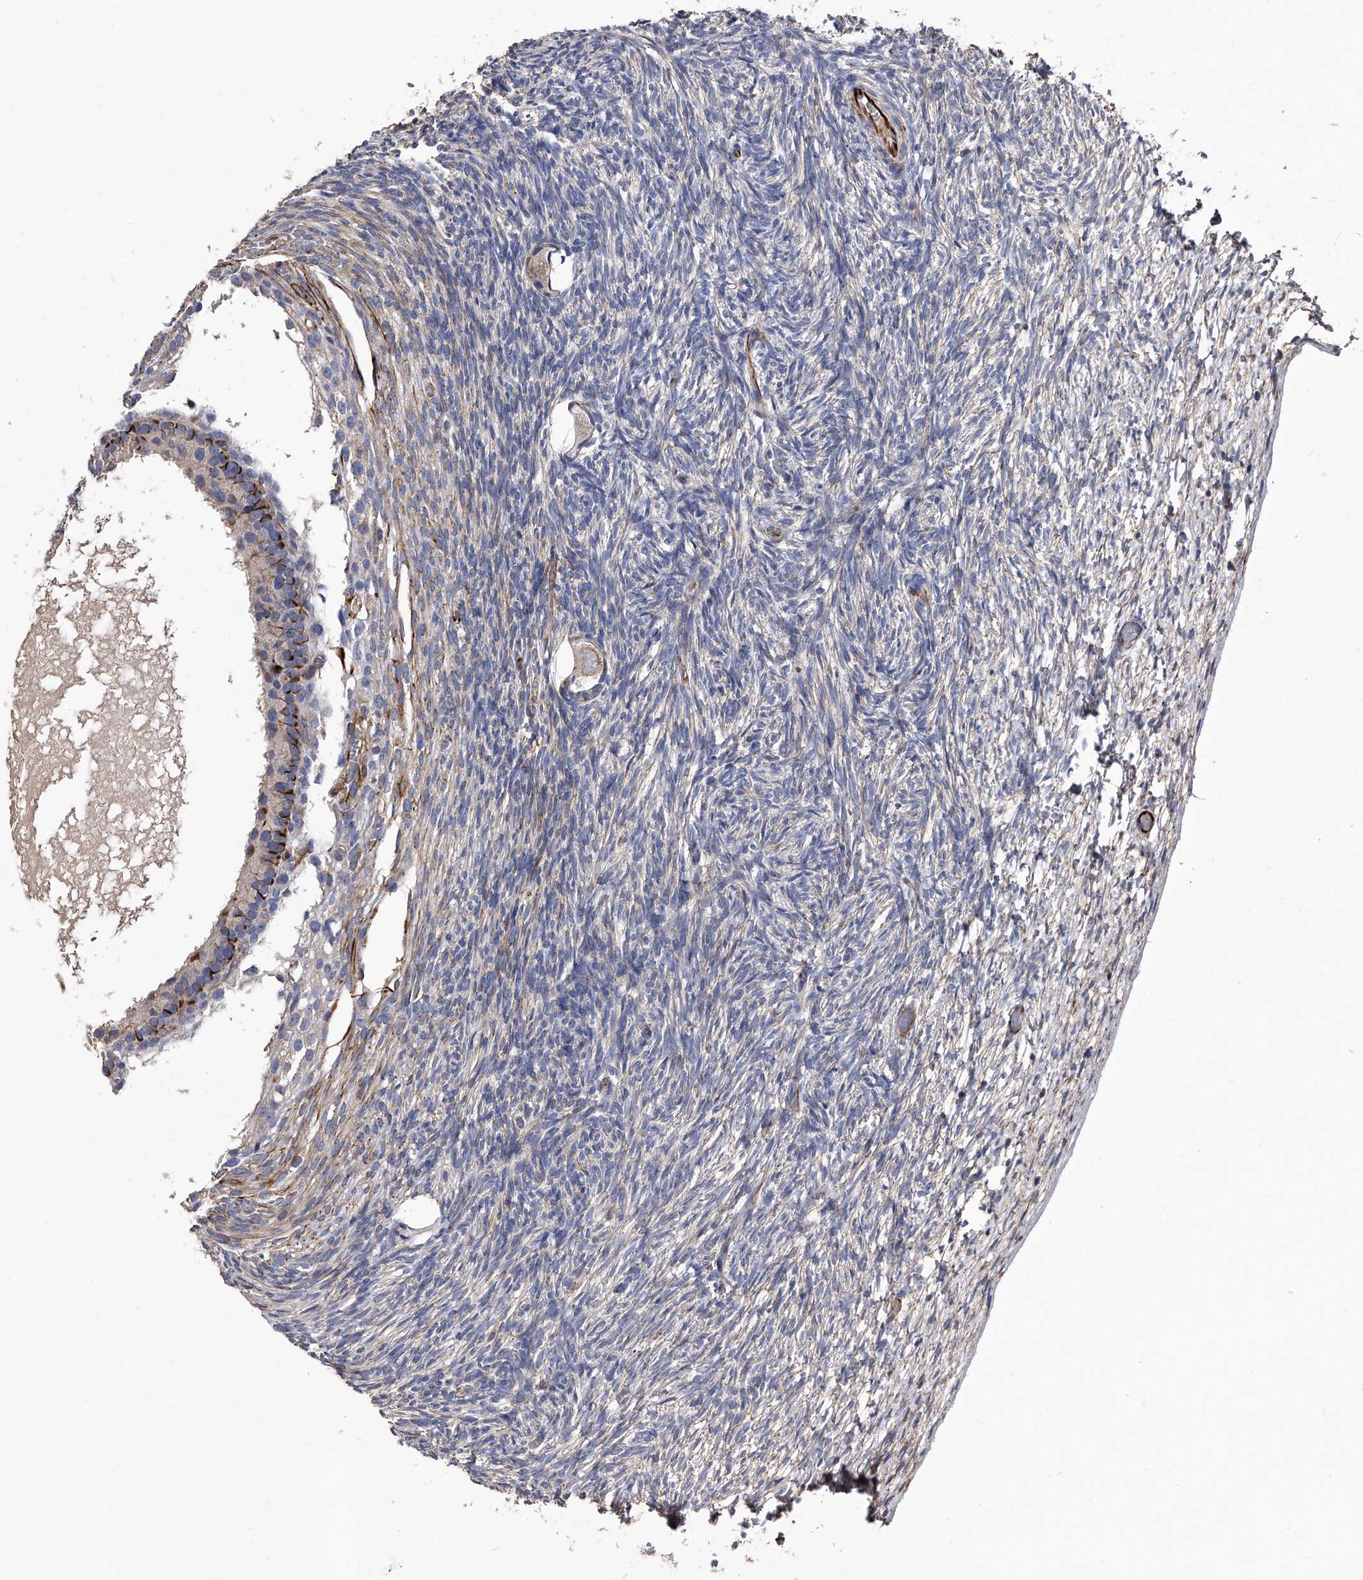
{"staining": {"intensity": "weak", "quantity": "<25%", "location": "cytoplasmic/membranous"}, "tissue": "ovary", "cell_type": "Follicle cells", "image_type": "normal", "snomed": [{"axis": "morphology", "description": "Normal tissue, NOS"}, {"axis": "topography", "description": "Ovary"}], "caption": "Immunohistochemical staining of benign human ovary demonstrates no significant positivity in follicle cells. (DAB (3,3'-diaminobenzidine) immunohistochemistry (IHC), high magnification).", "gene": "EFCAB7", "patient": {"sex": "female", "age": 34}}